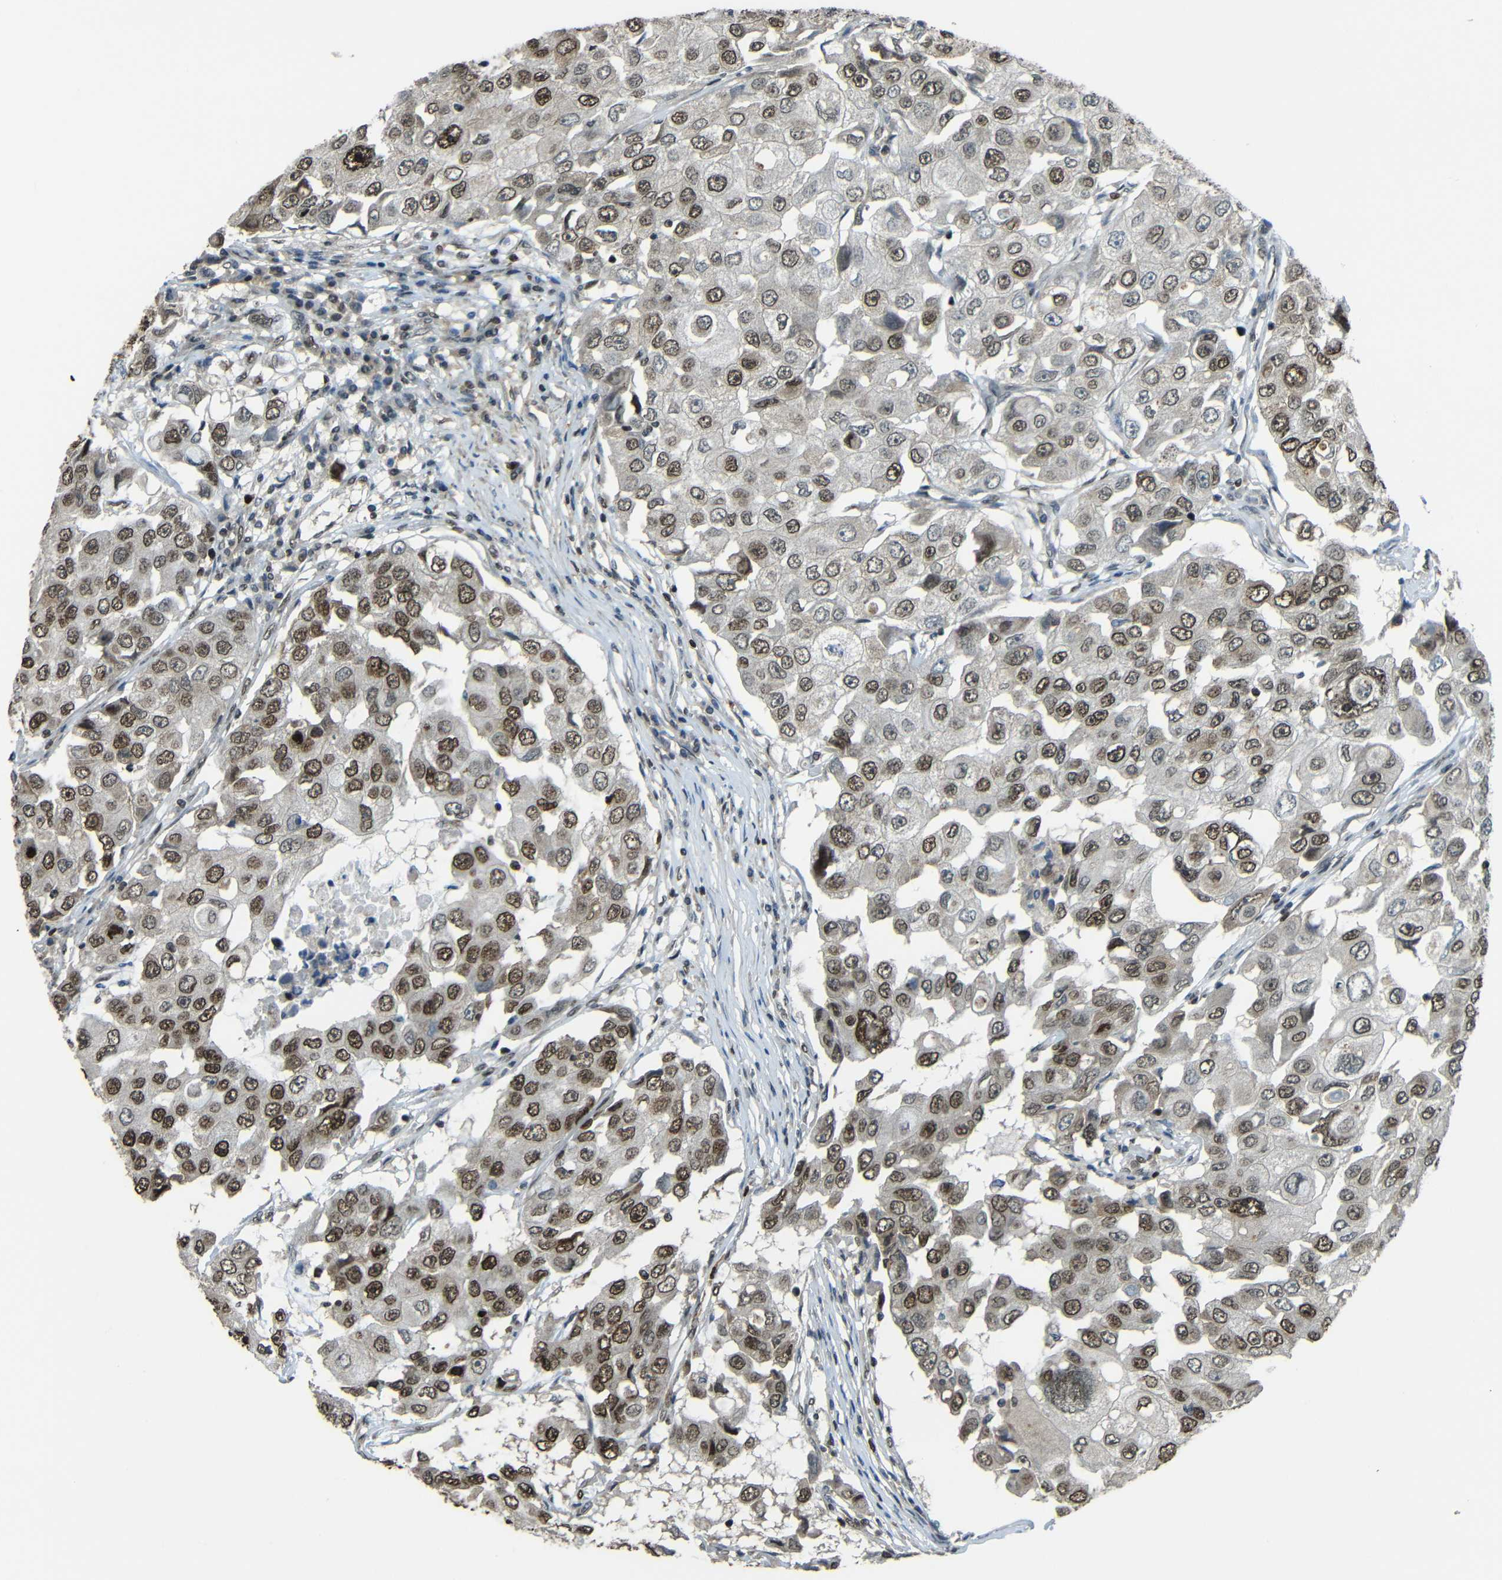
{"staining": {"intensity": "strong", "quantity": ">75%", "location": "cytoplasmic/membranous,nuclear"}, "tissue": "breast cancer", "cell_type": "Tumor cells", "image_type": "cancer", "snomed": [{"axis": "morphology", "description": "Duct carcinoma"}, {"axis": "topography", "description": "Breast"}], "caption": "Brown immunohistochemical staining in breast cancer (intraductal carcinoma) displays strong cytoplasmic/membranous and nuclear staining in about >75% of tumor cells.", "gene": "PSIP1", "patient": {"sex": "female", "age": 27}}